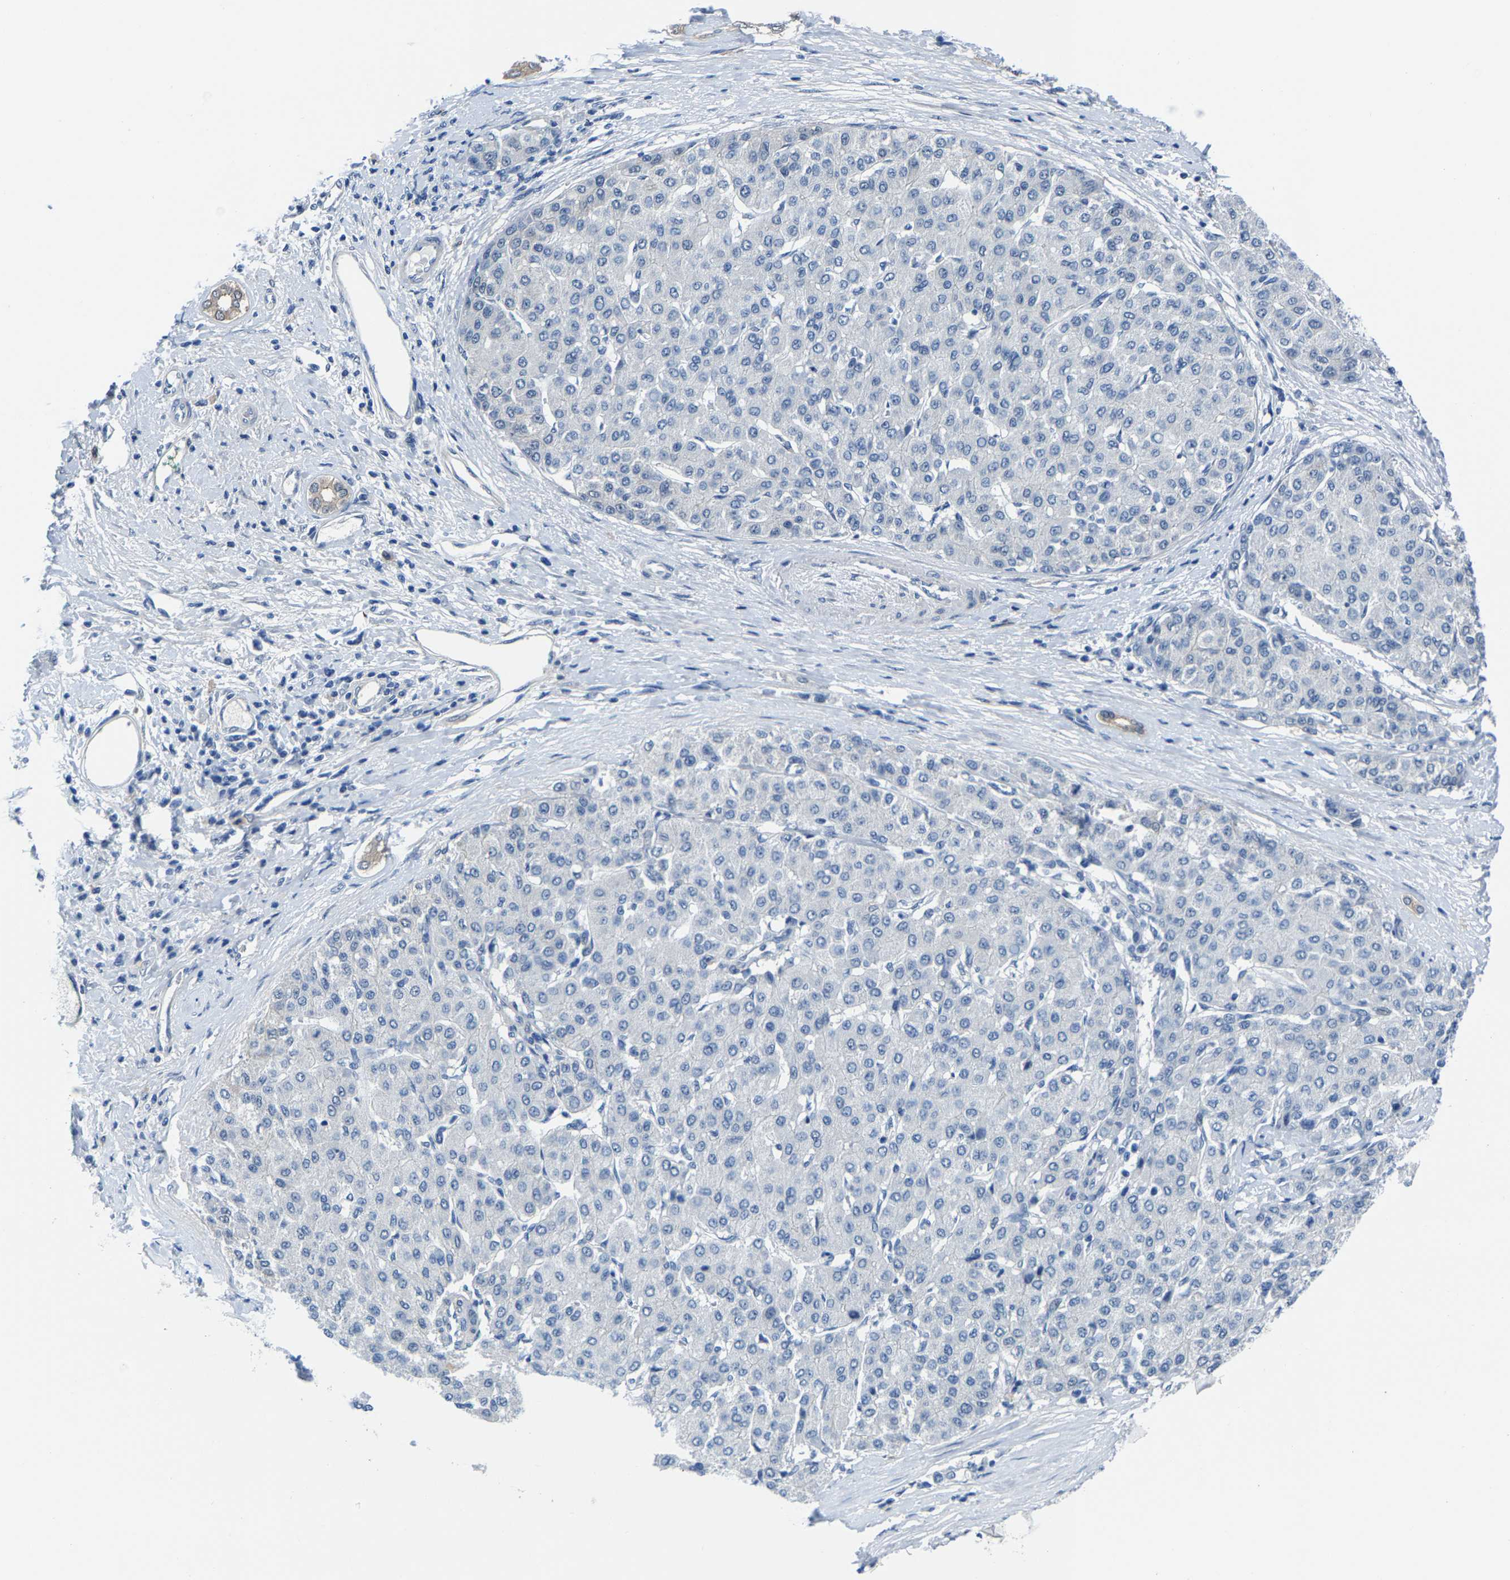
{"staining": {"intensity": "negative", "quantity": "none", "location": "none"}, "tissue": "liver cancer", "cell_type": "Tumor cells", "image_type": "cancer", "snomed": [{"axis": "morphology", "description": "Carcinoma, Hepatocellular, NOS"}, {"axis": "topography", "description": "Liver"}], "caption": "Liver cancer was stained to show a protein in brown. There is no significant staining in tumor cells.", "gene": "SSH3", "patient": {"sex": "male", "age": 65}}